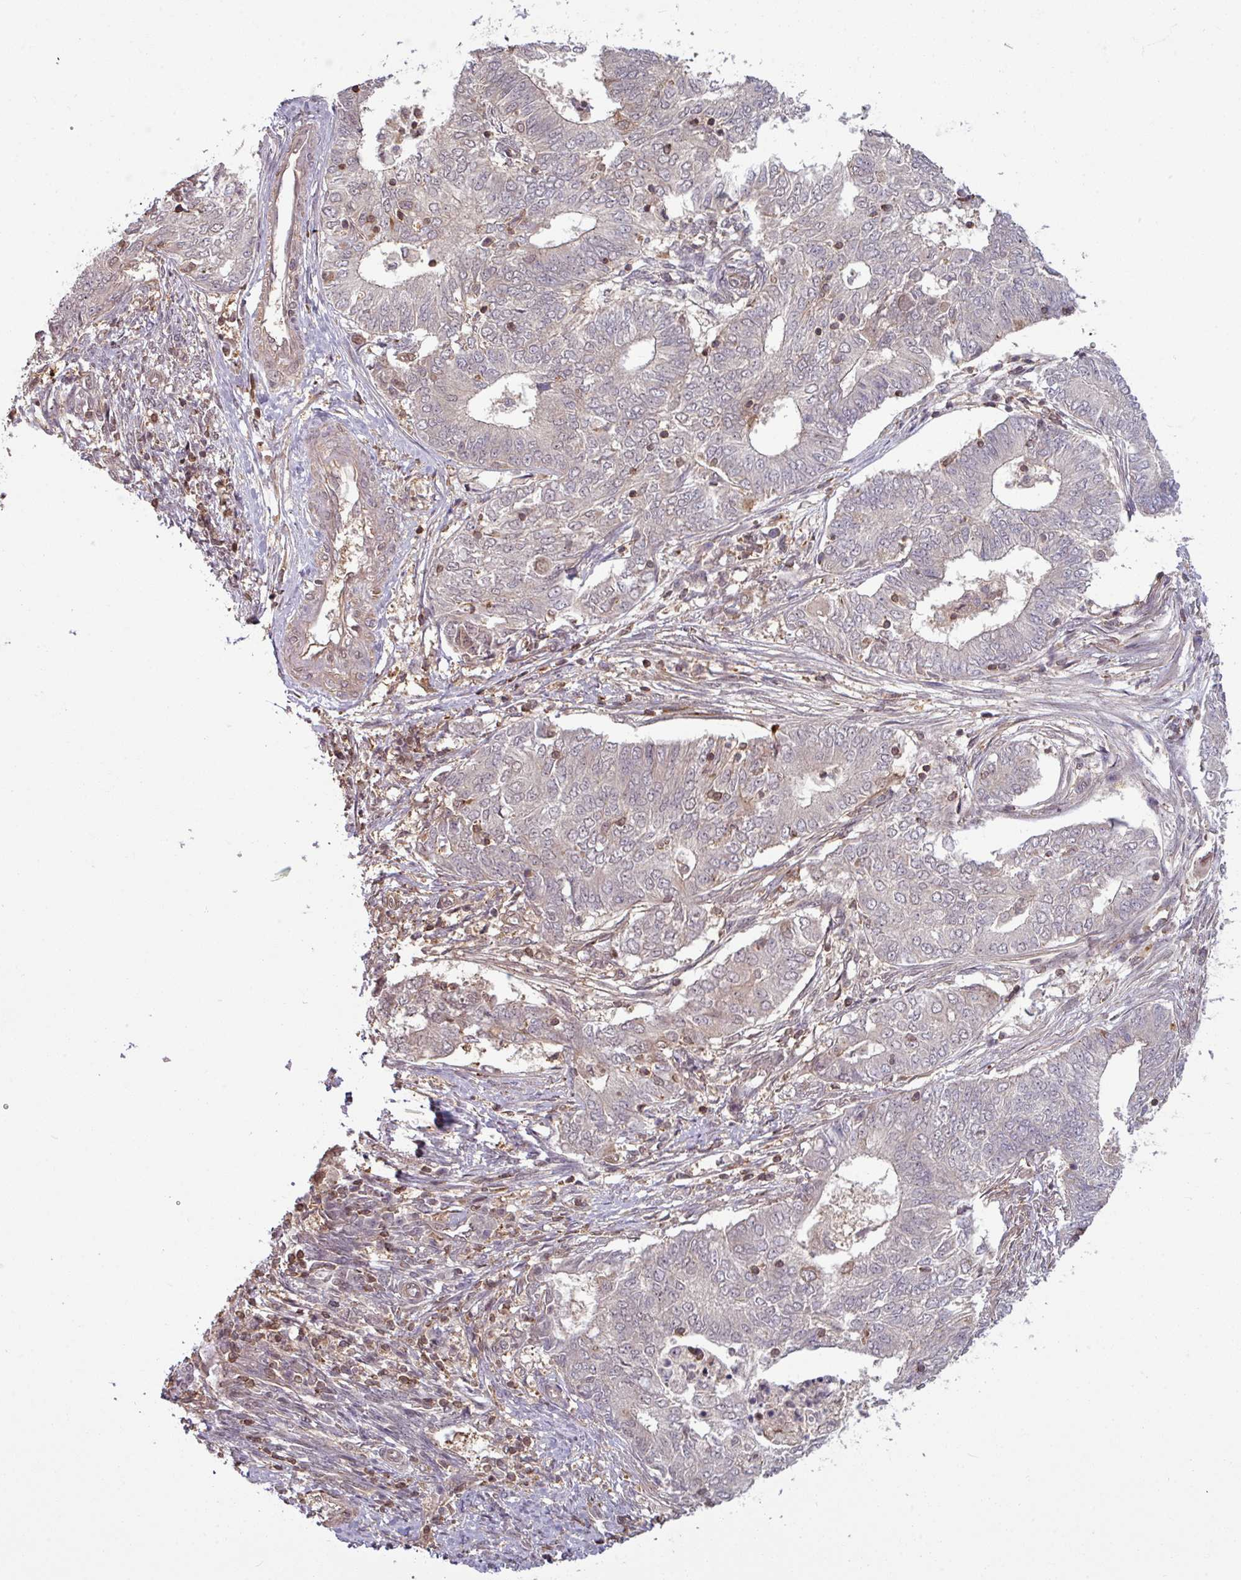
{"staining": {"intensity": "weak", "quantity": "<25%", "location": "cytoplasmic/membranous"}, "tissue": "endometrial cancer", "cell_type": "Tumor cells", "image_type": "cancer", "snomed": [{"axis": "morphology", "description": "Adenocarcinoma, NOS"}, {"axis": "topography", "description": "Endometrium"}], "caption": "IHC histopathology image of adenocarcinoma (endometrial) stained for a protein (brown), which exhibits no expression in tumor cells. Nuclei are stained in blue.", "gene": "TUSC3", "patient": {"sex": "female", "age": 62}}